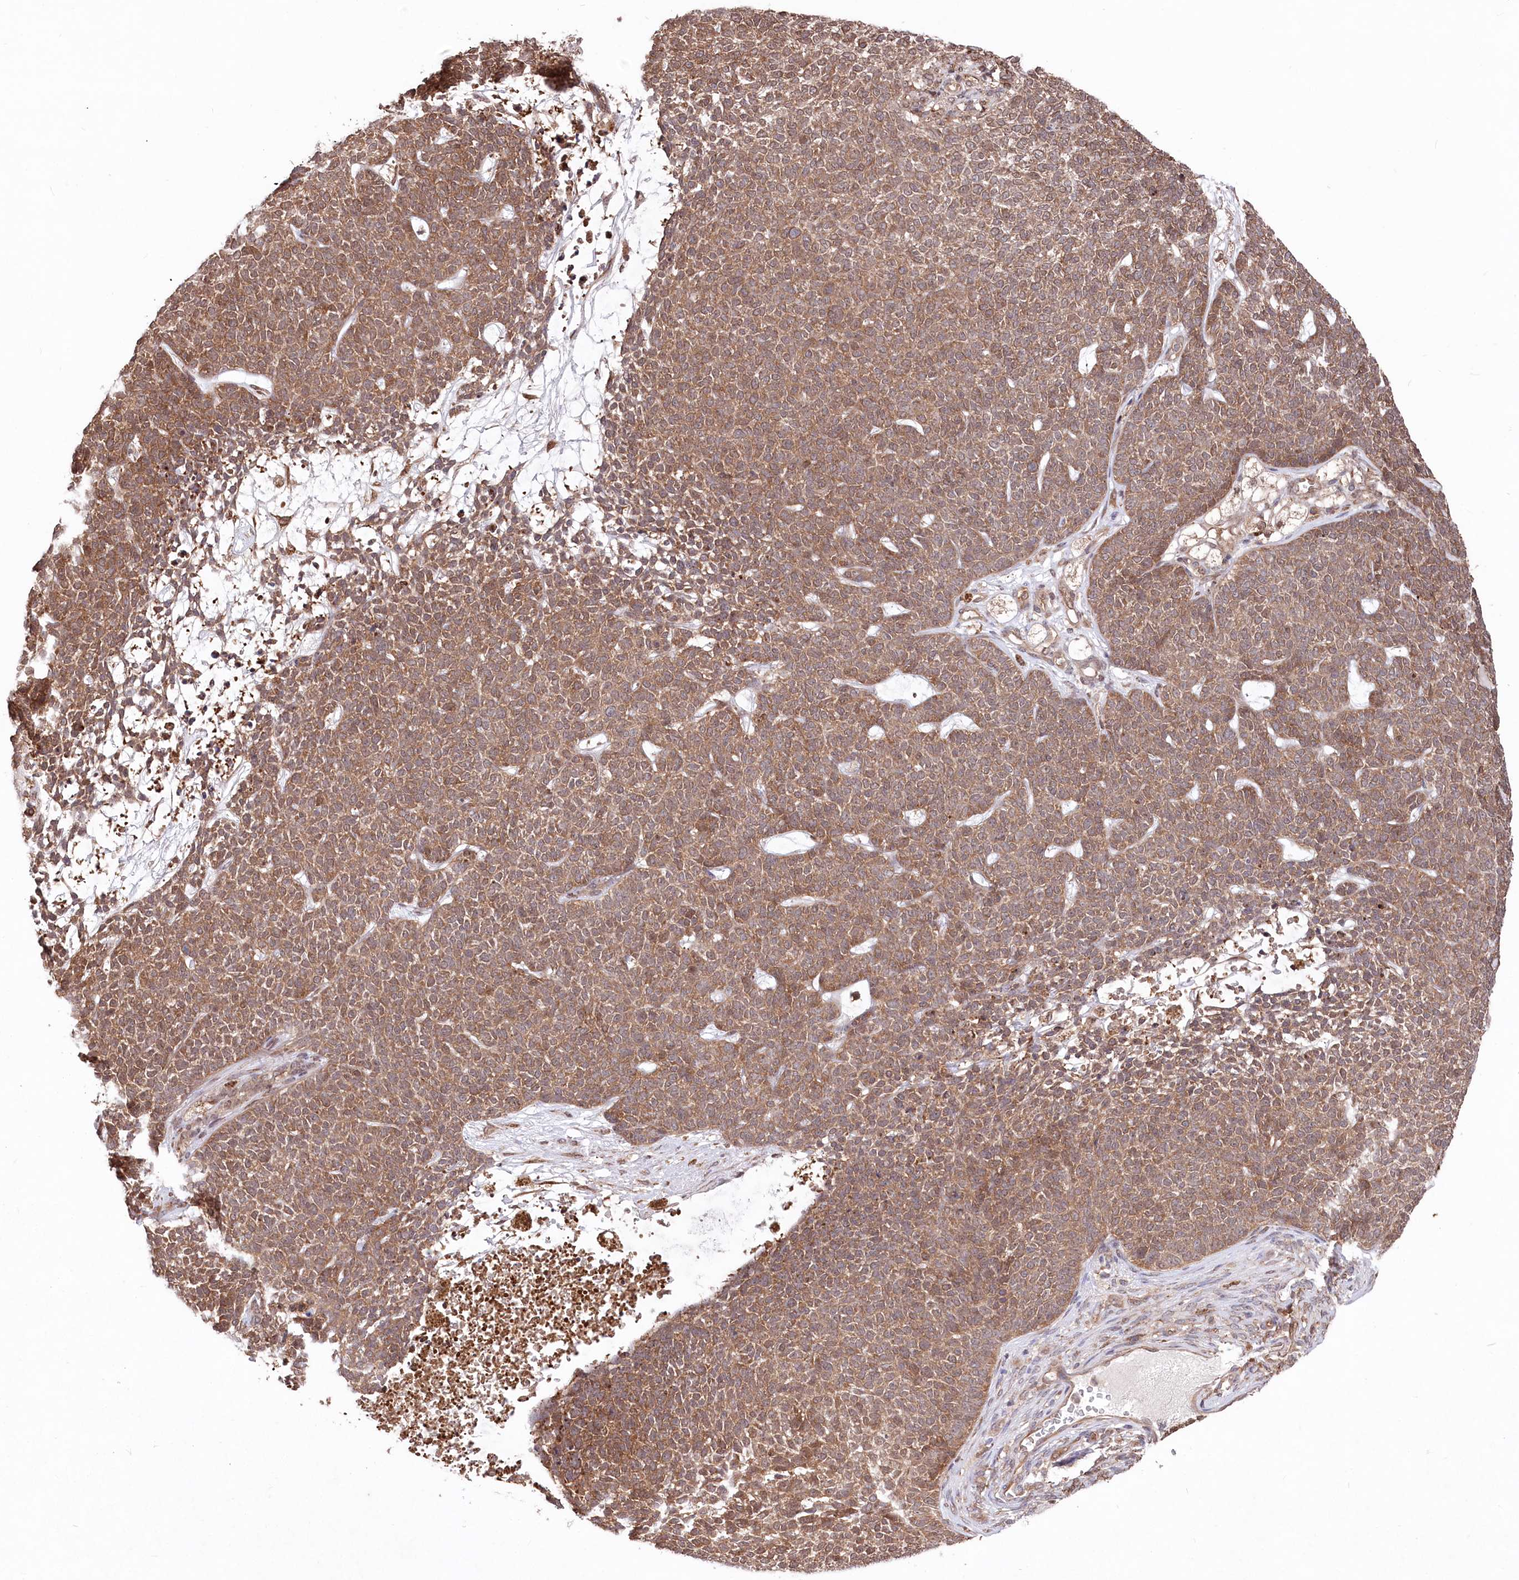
{"staining": {"intensity": "moderate", "quantity": ">75%", "location": "cytoplasmic/membranous"}, "tissue": "skin cancer", "cell_type": "Tumor cells", "image_type": "cancer", "snomed": [{"axis": "morphology", "description": "Basal cell carcinoma"}, {"axis": "topography", "description": "Skin"}], "caption": "About >75% of tumor cells in skin basal cell carcinoma show moderate cytoplasmic/membranous protein positivity as visualized by brown immunohistochemical staining.", "gene": "PSMA1", "patient": {"sex": "female", "age": 84}}